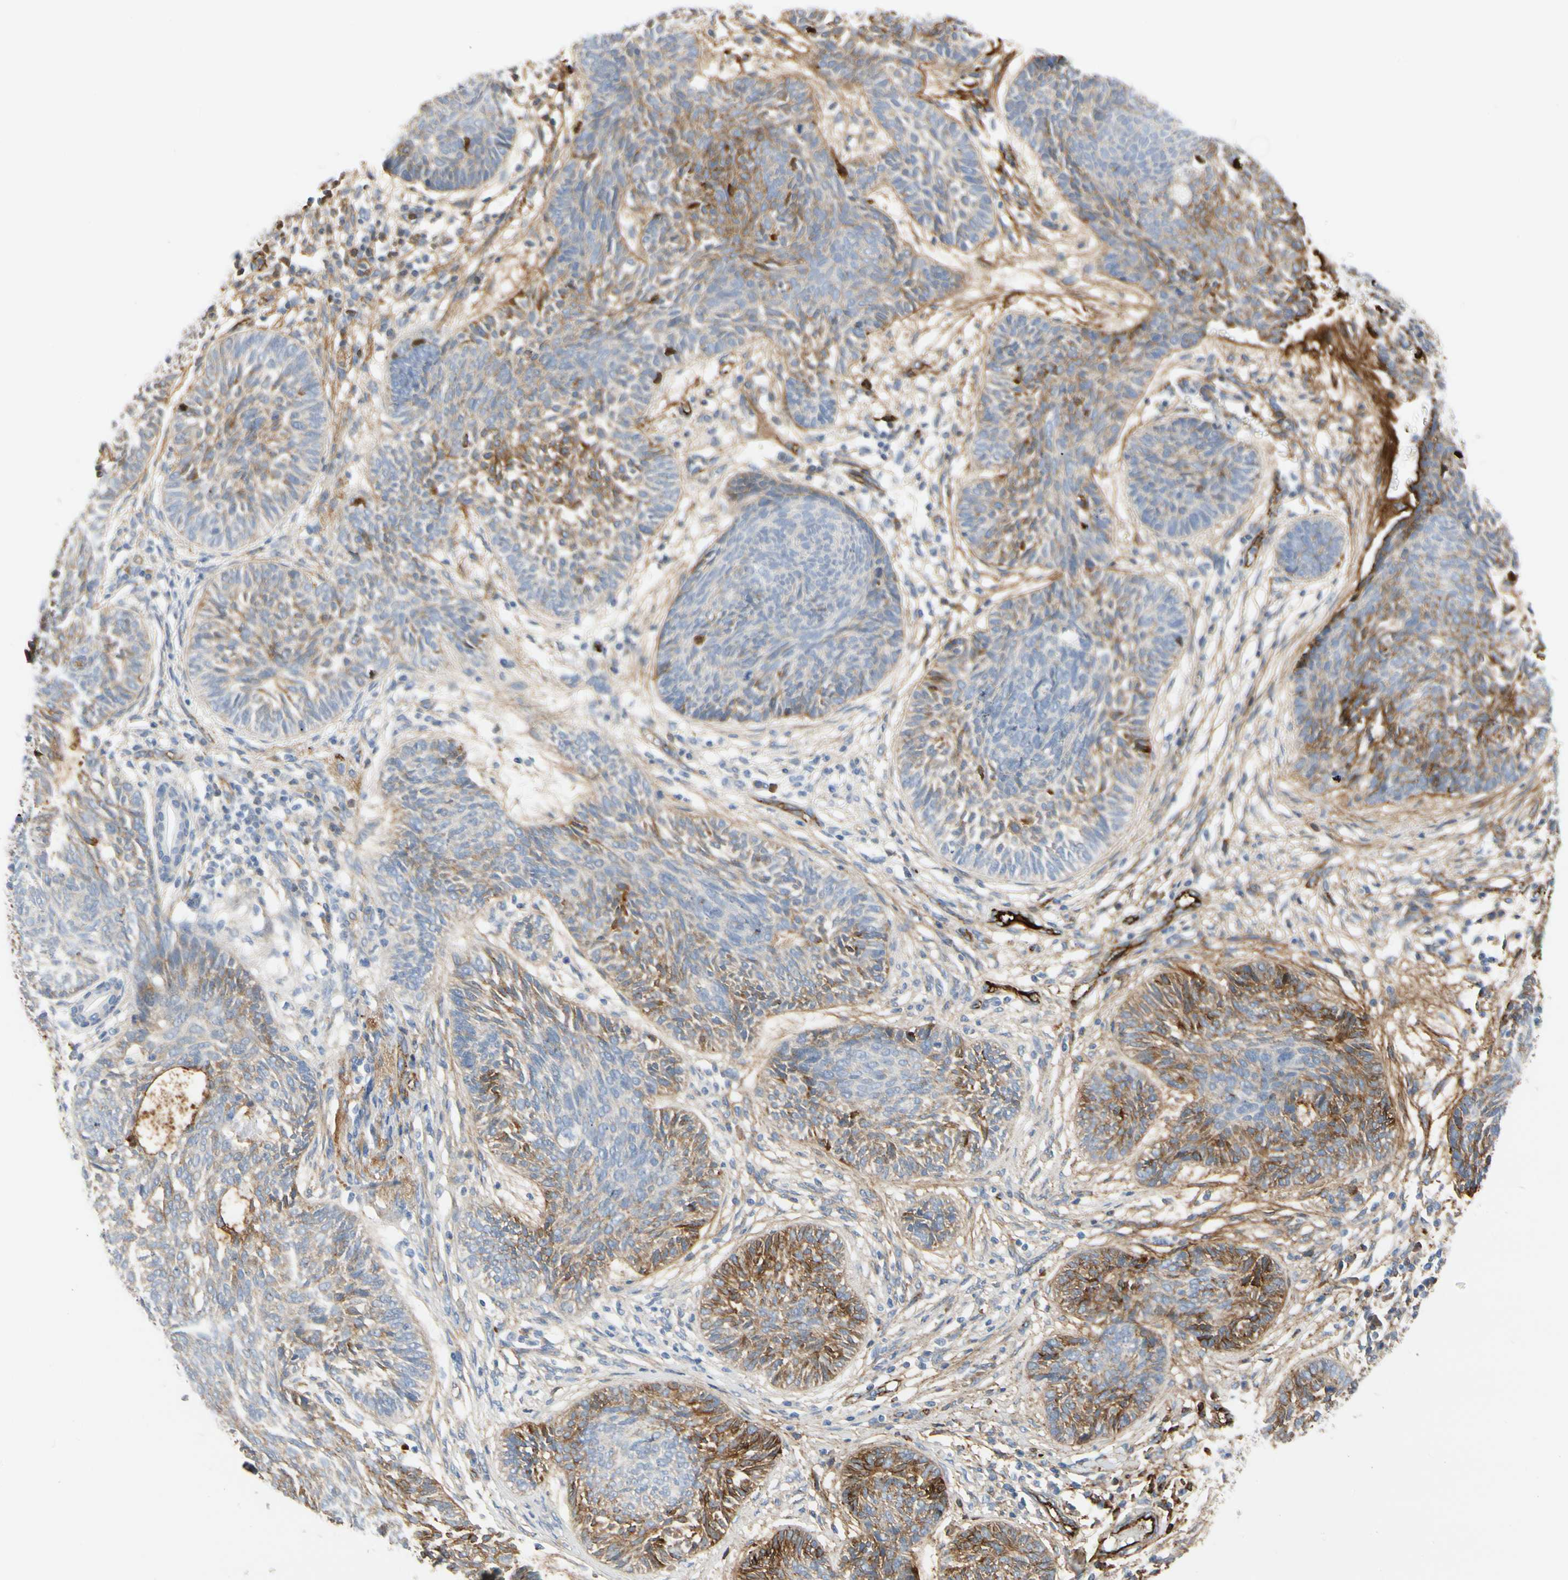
{"staining": {"intensity": "weak", "quantity": "25%-75%", "location": "cytoplasmic/membranous"}, "tissue": "skin cancer", "cell_type": "Tumor cells", "image_type": "cancer", "snomed": [{"axis": "morphology", "description": "Papilloma, NOS"}, {"axis": "morphology", "description": "Basal cell carcinoma"}, {"axis": "topography", "description": "Skin"}], "caption": "There is low levels of weak cytoplasmic/membranous expression in tumor cells of papilloma (skin), as demonstrated by immunohistochemical staining (brown color).", "gene": "FGB", "patient": {"sex": "male", "age": 87}}